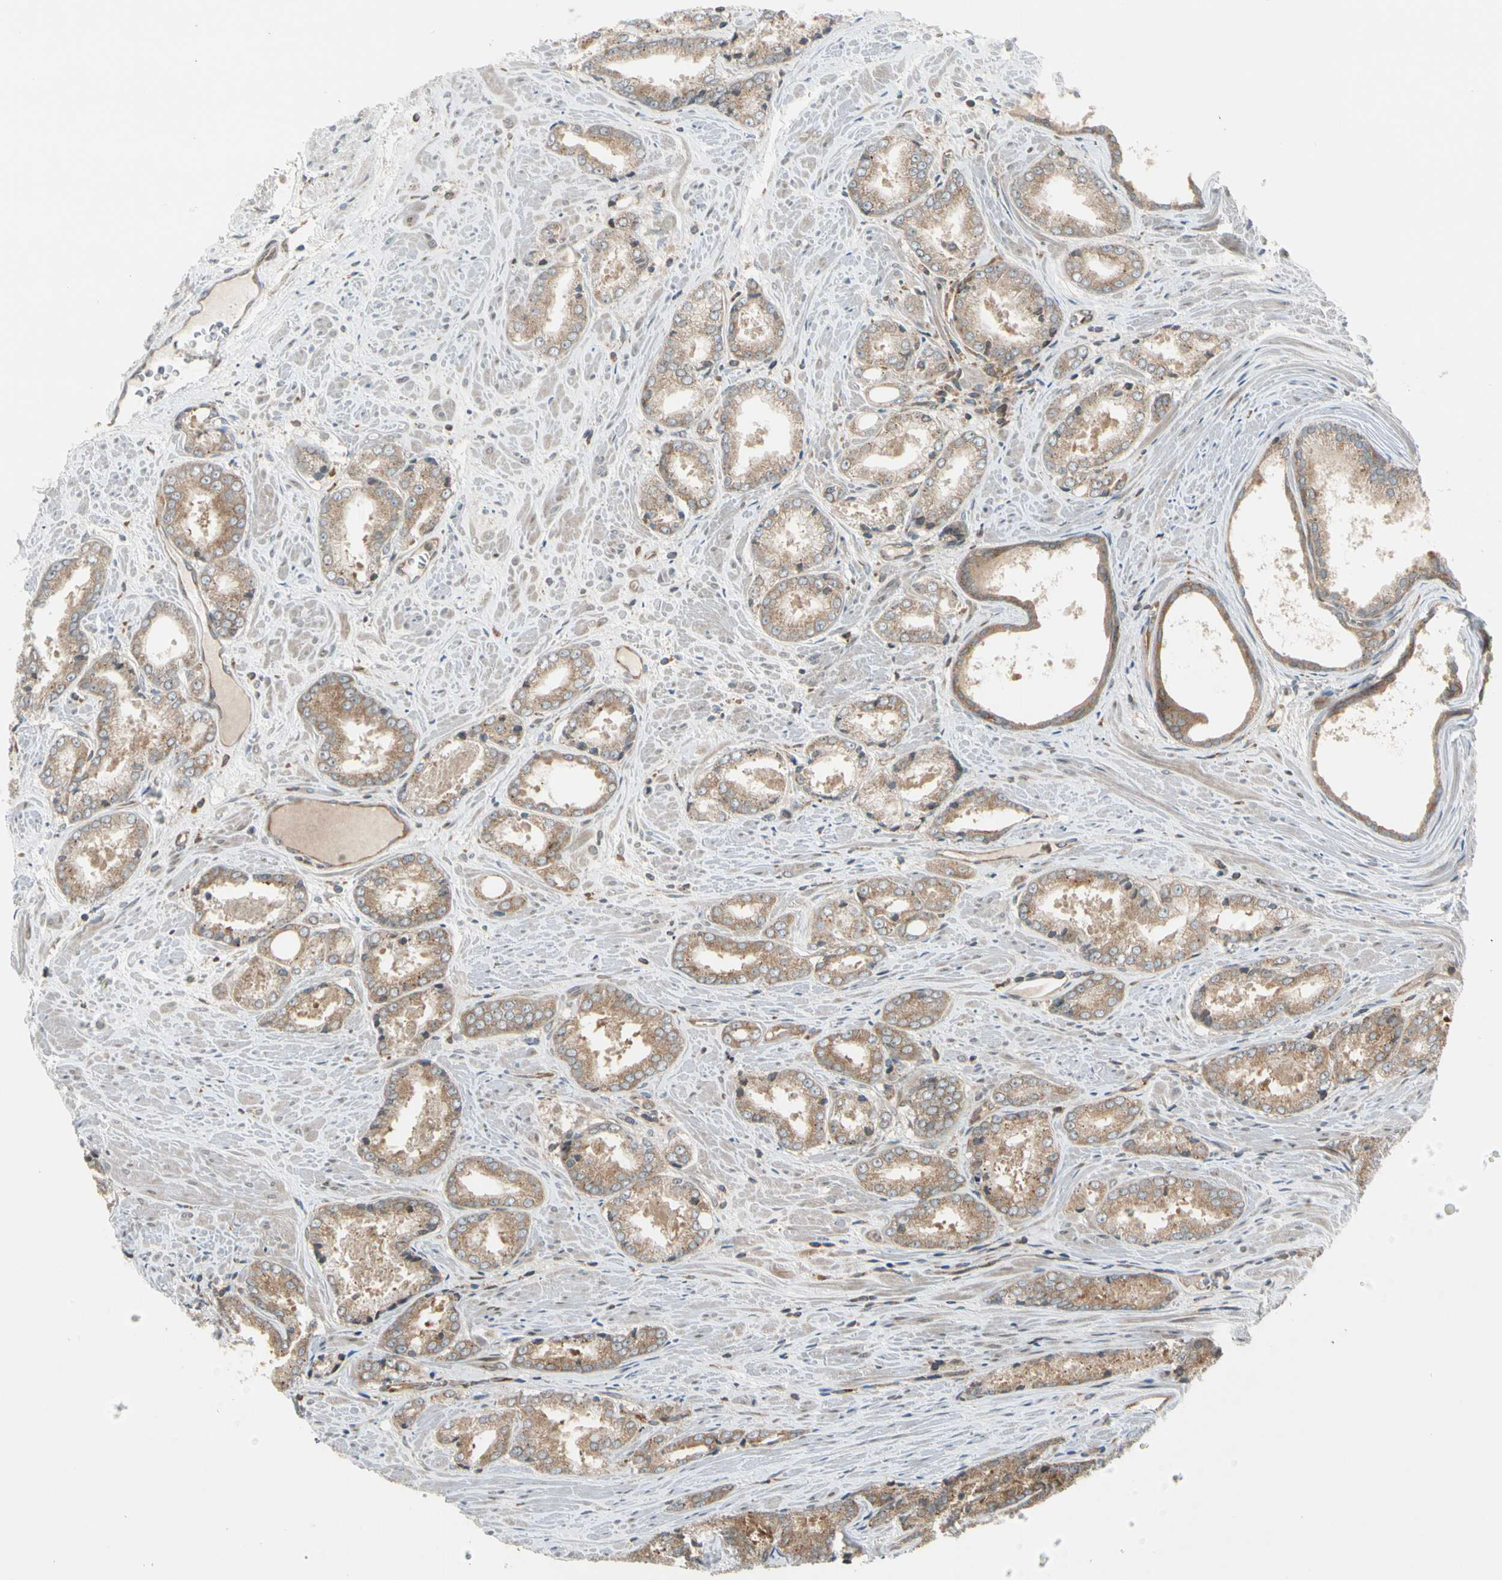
{"staining": {"intensity": "moderate", "quantity": ">75%", "location": "cytoplasmic/membranous"}, "tissue": "prostate cancer", "cell_type": "Tumor cells", "image_type": "cancer", "snomed": [{"axis": "morphology", "description": "Adenocarcinoma, Low grade"}, {"axis": "topography", "description": "Prostate"}], "caption": "Prostate cancer tissue reveals moderate cytoplasmic/membranous expression in about >75% of tumor cells", "gene": "TRIO", "patient": {"sex": "male", "age": 64}}